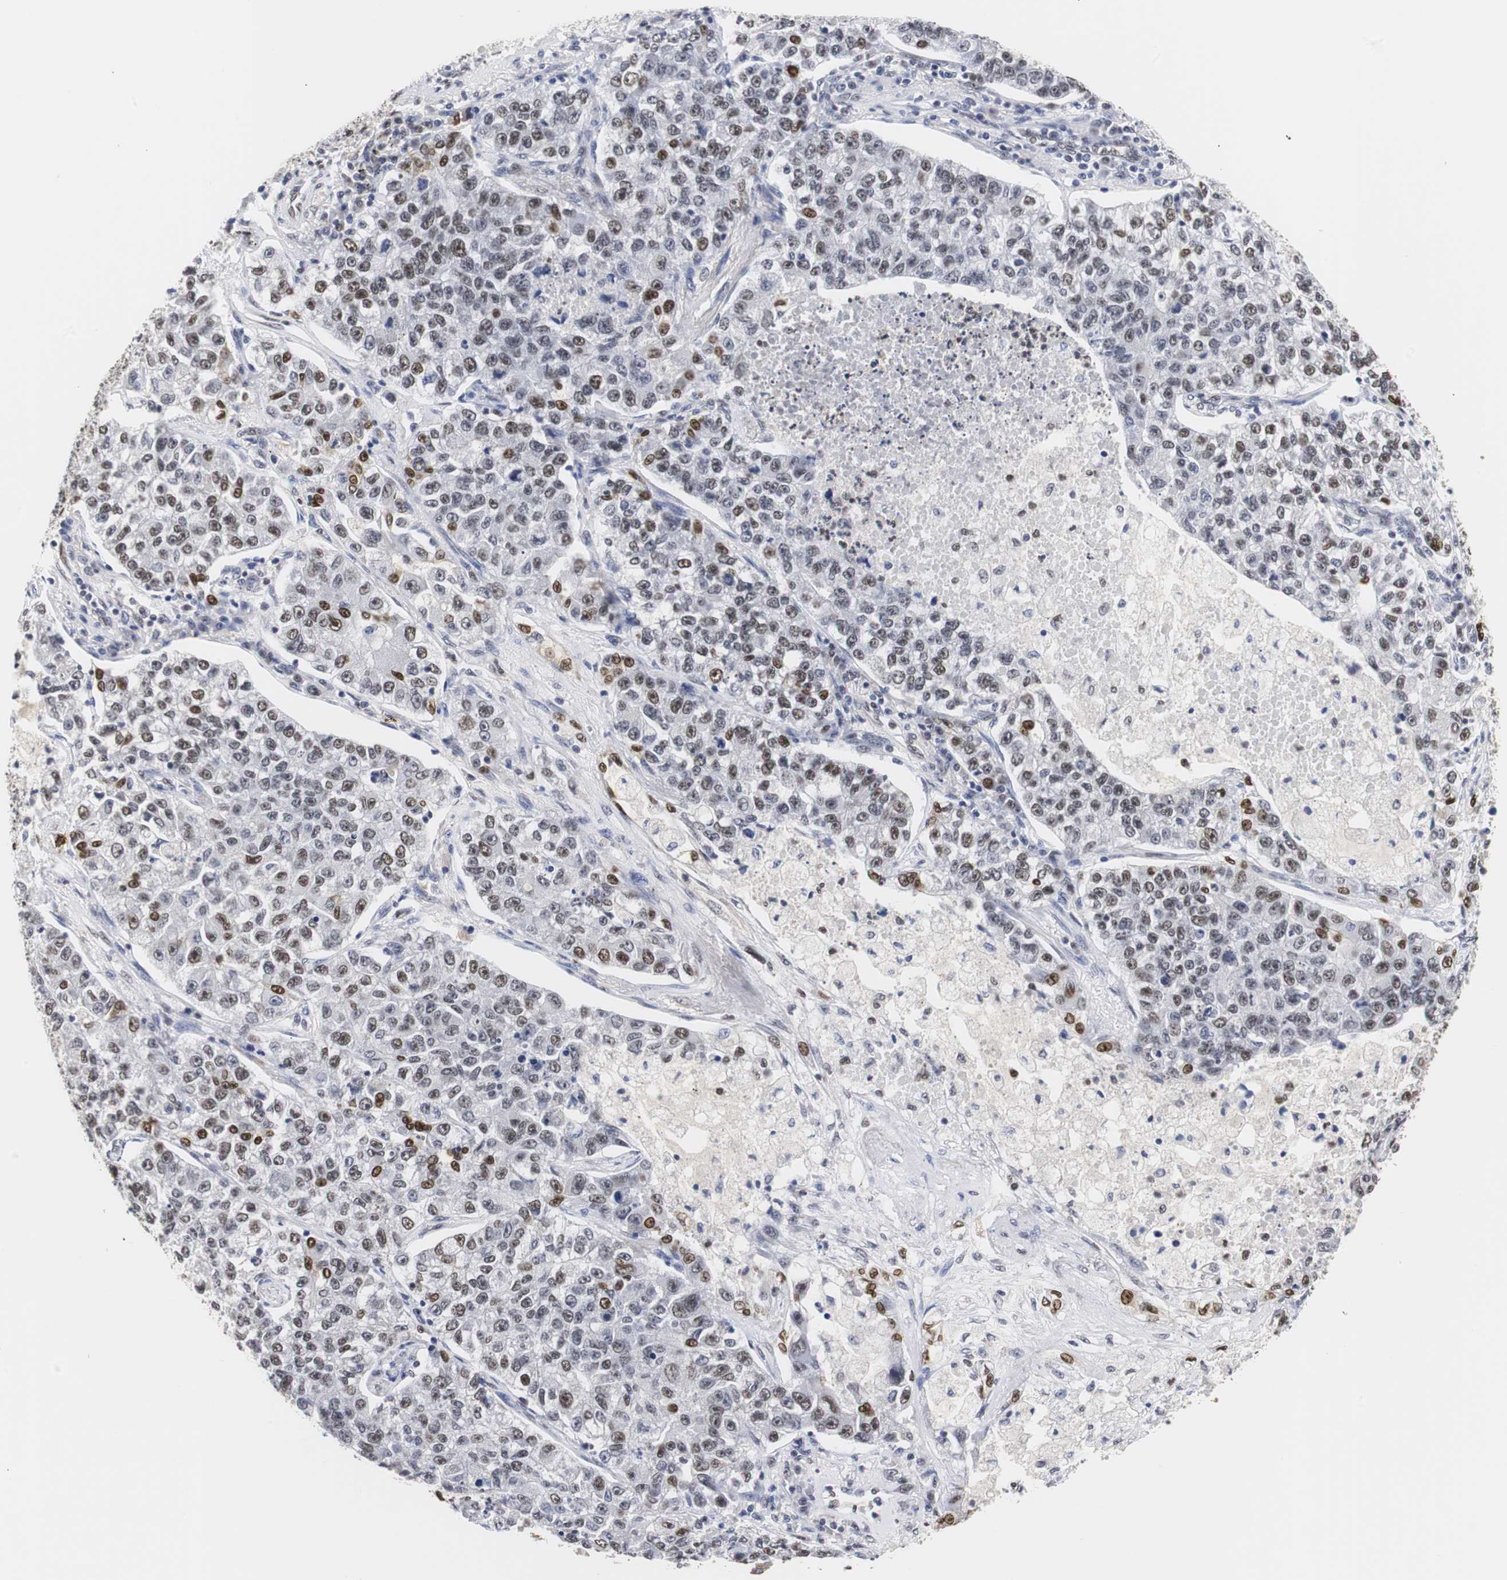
{"staining": {"intensity": "moderate", "quantity": "25%-75%", "location": "nuclear"}, "tissue": "lung cancer", "cell_type": "Tumor cells", "image_type": "cancer", "snomed": [{"axis": "morphology", "description": "Adenocarcinoma, NOS"}, {"axis": "topography", "description": "Lung"}], "caption": "Protein staining shows moderate nuclear expression in about 25%-75% of tumor cells in adenocarcinoma (lung). (IHC, brightfield microscopy, high magnification).", "gene": "ZFC3H1", "patient": {"sex": "male", "age": 49}}